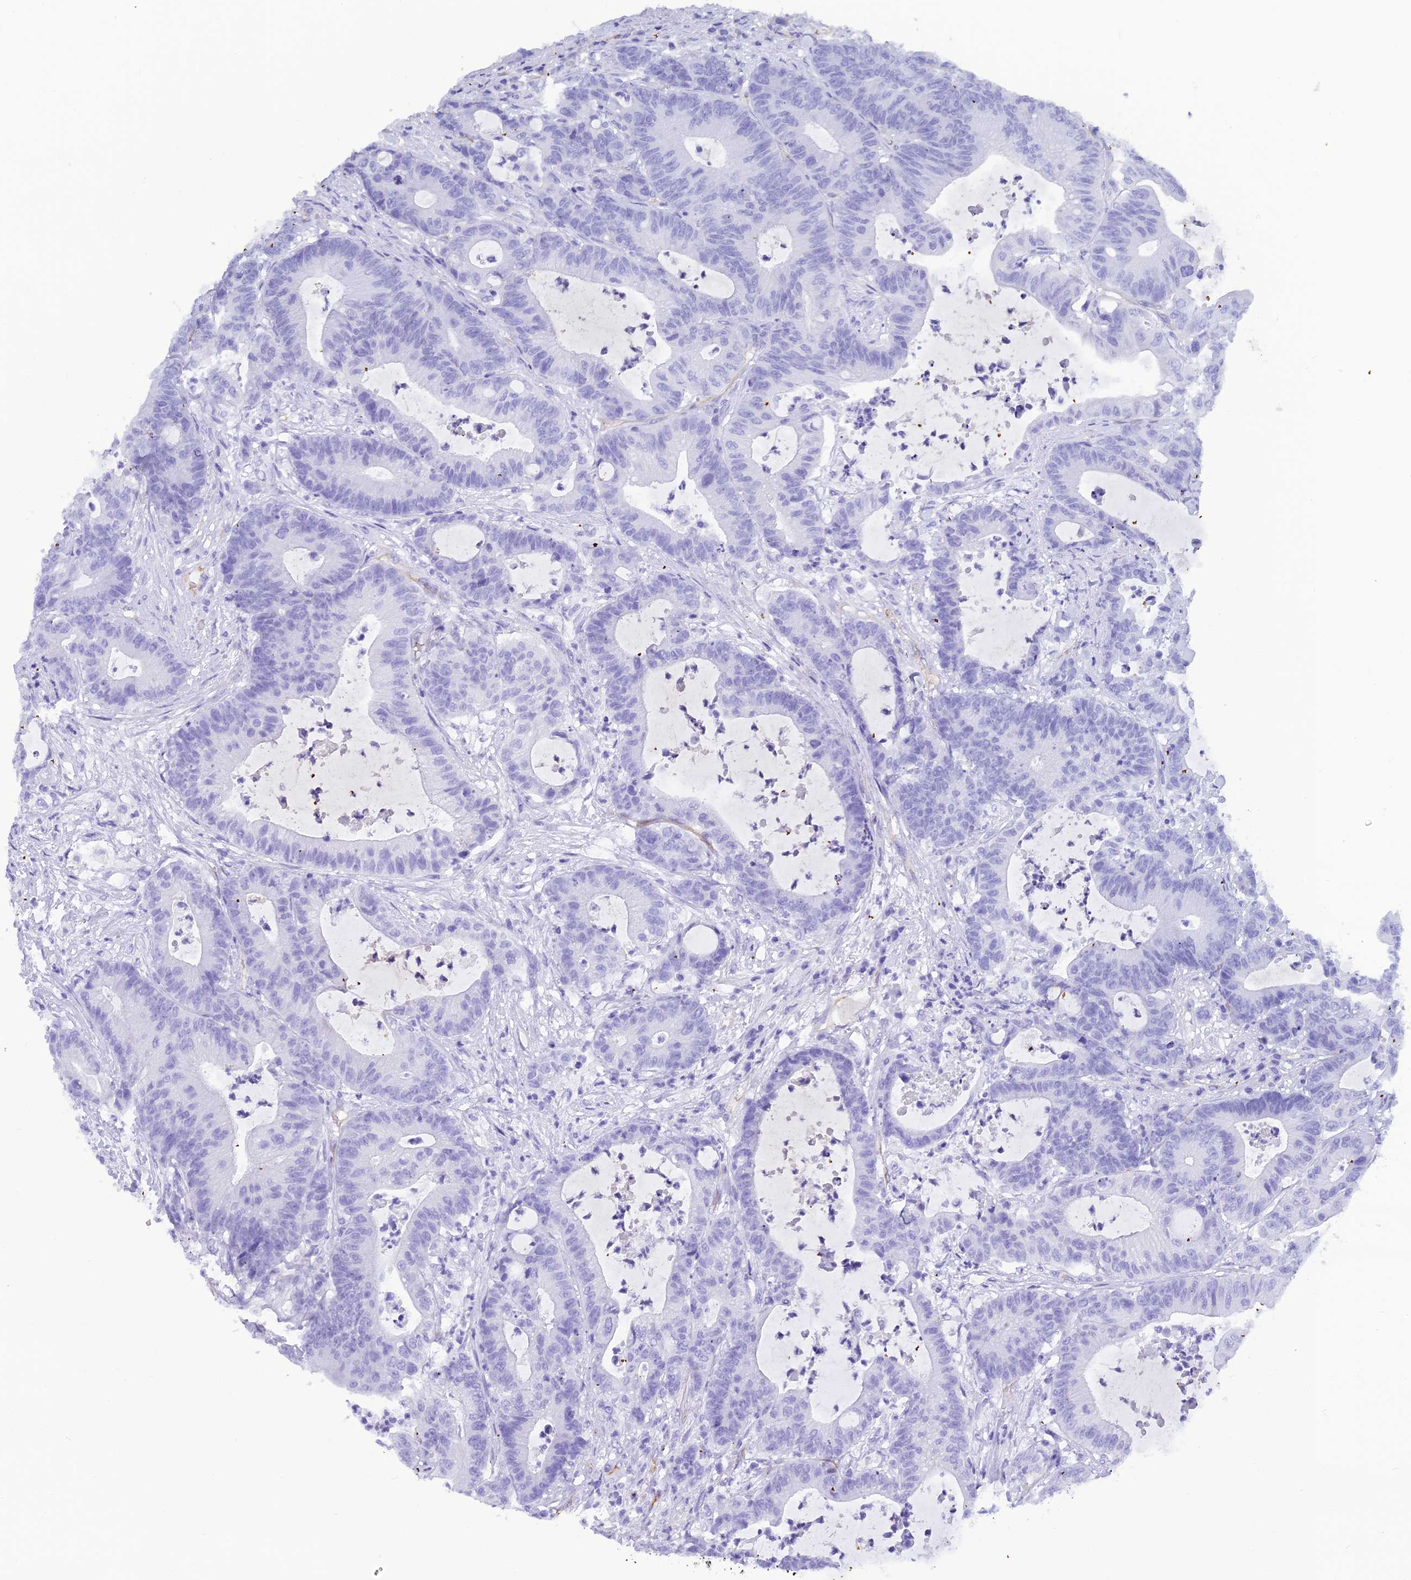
{"staining": {"intensity": "negative", "quantity": "none", "location": "none"}, "tissue": "colorectal cancer", "cell_type": "Tumor cells", "image_type": "cancer", "snomed": [{"axis": "morphology", "description": "Adenocarcinoma, NOS"}, {"axis": "topography", "description": "Colon"}], "caption": "Image shows no significant protein staining in tumor cells of colorectal cancer (adenocarcinoma).", "gene": "NINJ1", "patient": {"sex": "female", "age": 84}}